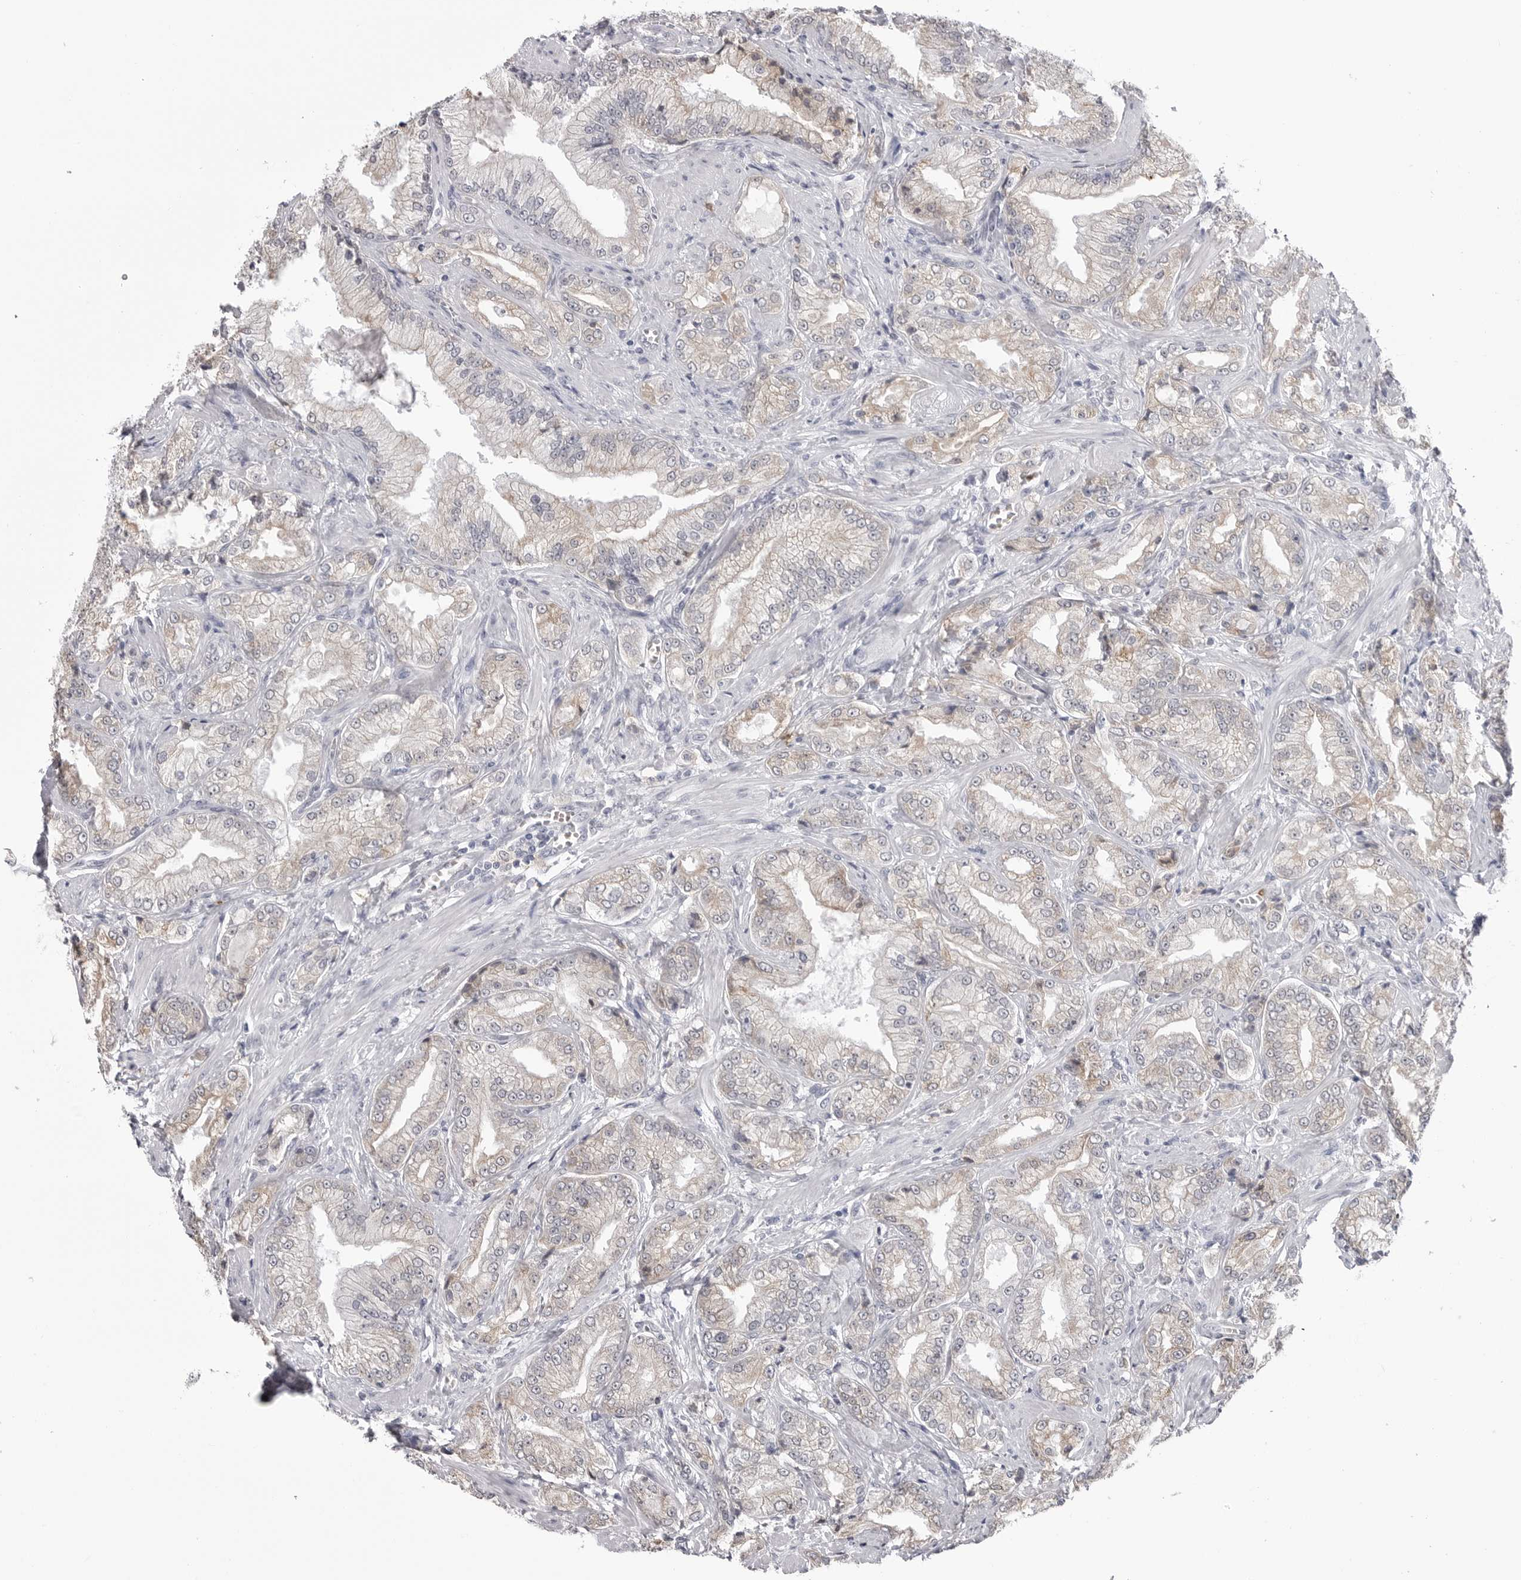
{"staining": {"intensity": "weak", "quantity": "<25%", "location": "cytoplasmic/membranous"}, "tissue": "prostate cancer", "cell_type": "Tumor cells", "image_type": "cancer", "snomed": [{"axis": "morphology", "description": "Adenocarcinoma, Low grade"}, {"axis": "topography", "description": "Prostate"}], "caption": "Prostate adenocarcinoma (low-grade) stained for a protein using immunohistochemistry (IHC) exhibits no expression tumor cells.", "gene": "STAP2", "patient": {"sex": "male", "age": 62}}